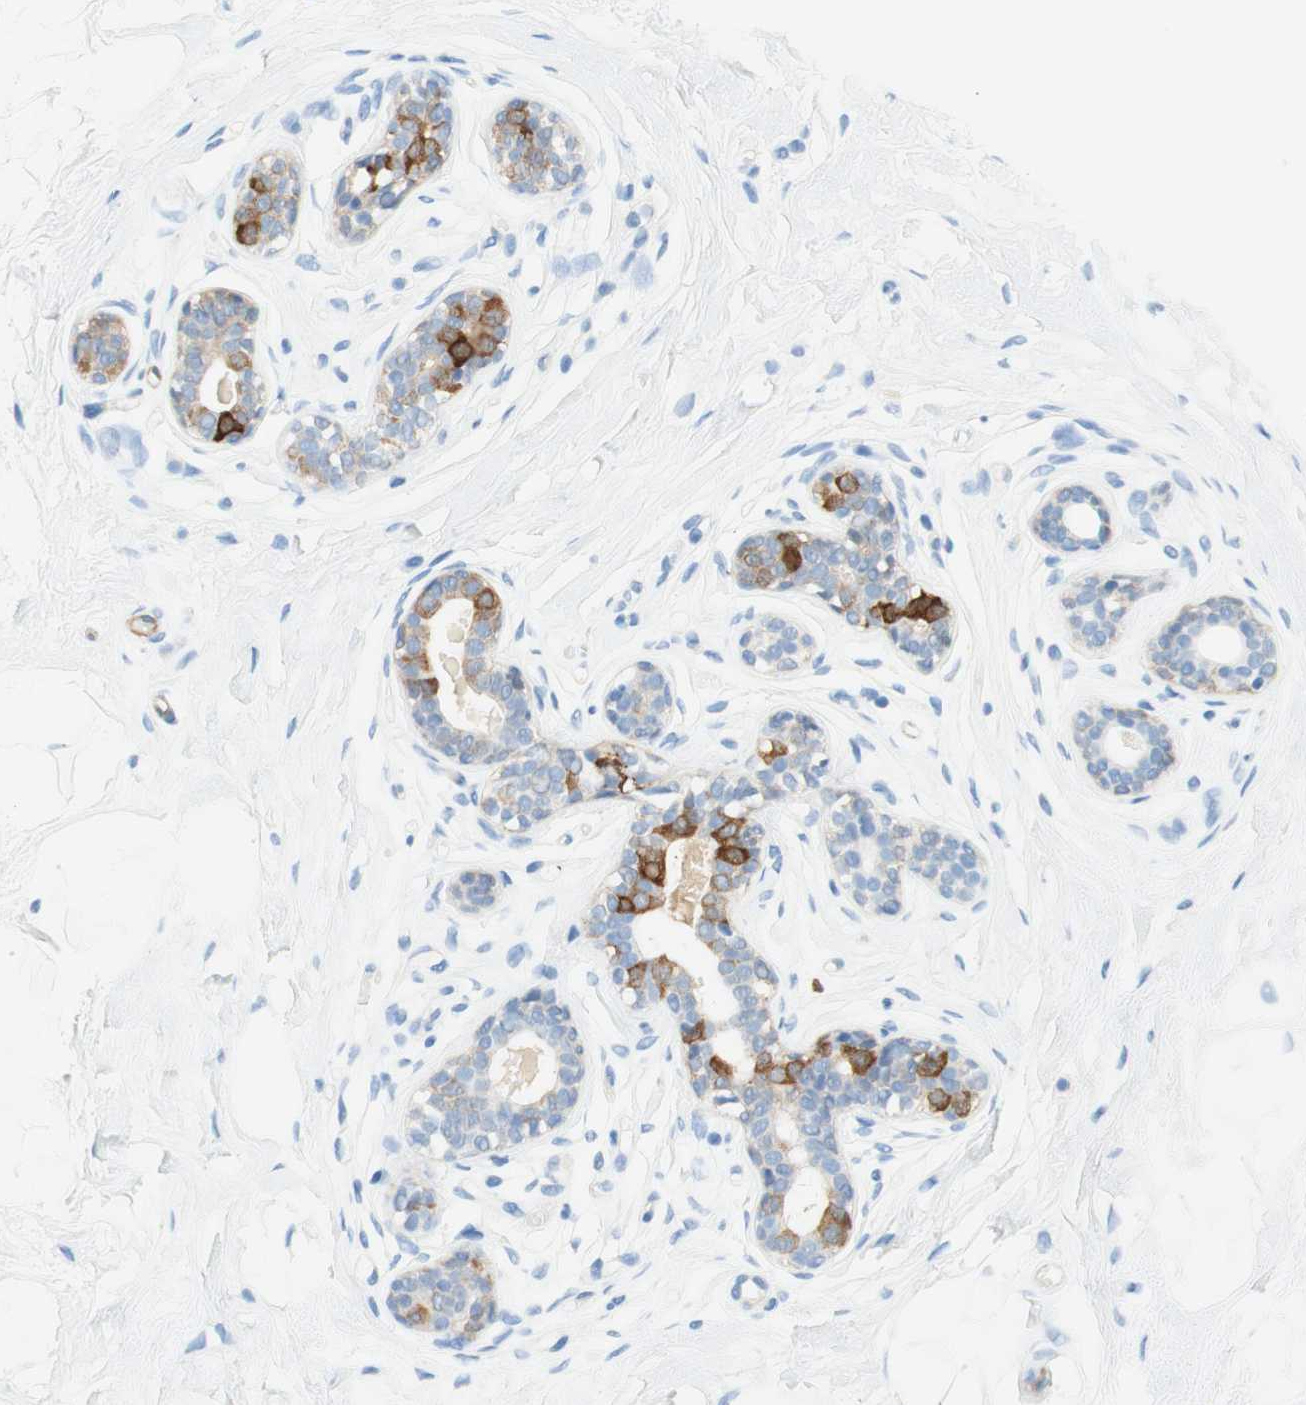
{"staining": {"intensity": "negative", "quantity": "none", "location": "none"}, "tissue": "breast", "cell_type": "Adipocytes", "image_type": "normal", "snomed": [{"axis": "morphology", "description": "Normal tissue, NOS"}, {"axis": "topography", "description": "Breast"}], "caption": "Image shows no significant protein positivity in adipocytes of unremarkable breast. The staining was performed using DAB (3,3'-diaminobenzidine) to visualize the protein expression in brown, while the nuclei were stained in blue with hematoxylin (Magnification: 20x).", "gene": "STMN1", "patient": {"sex": "female", "age": 23}}